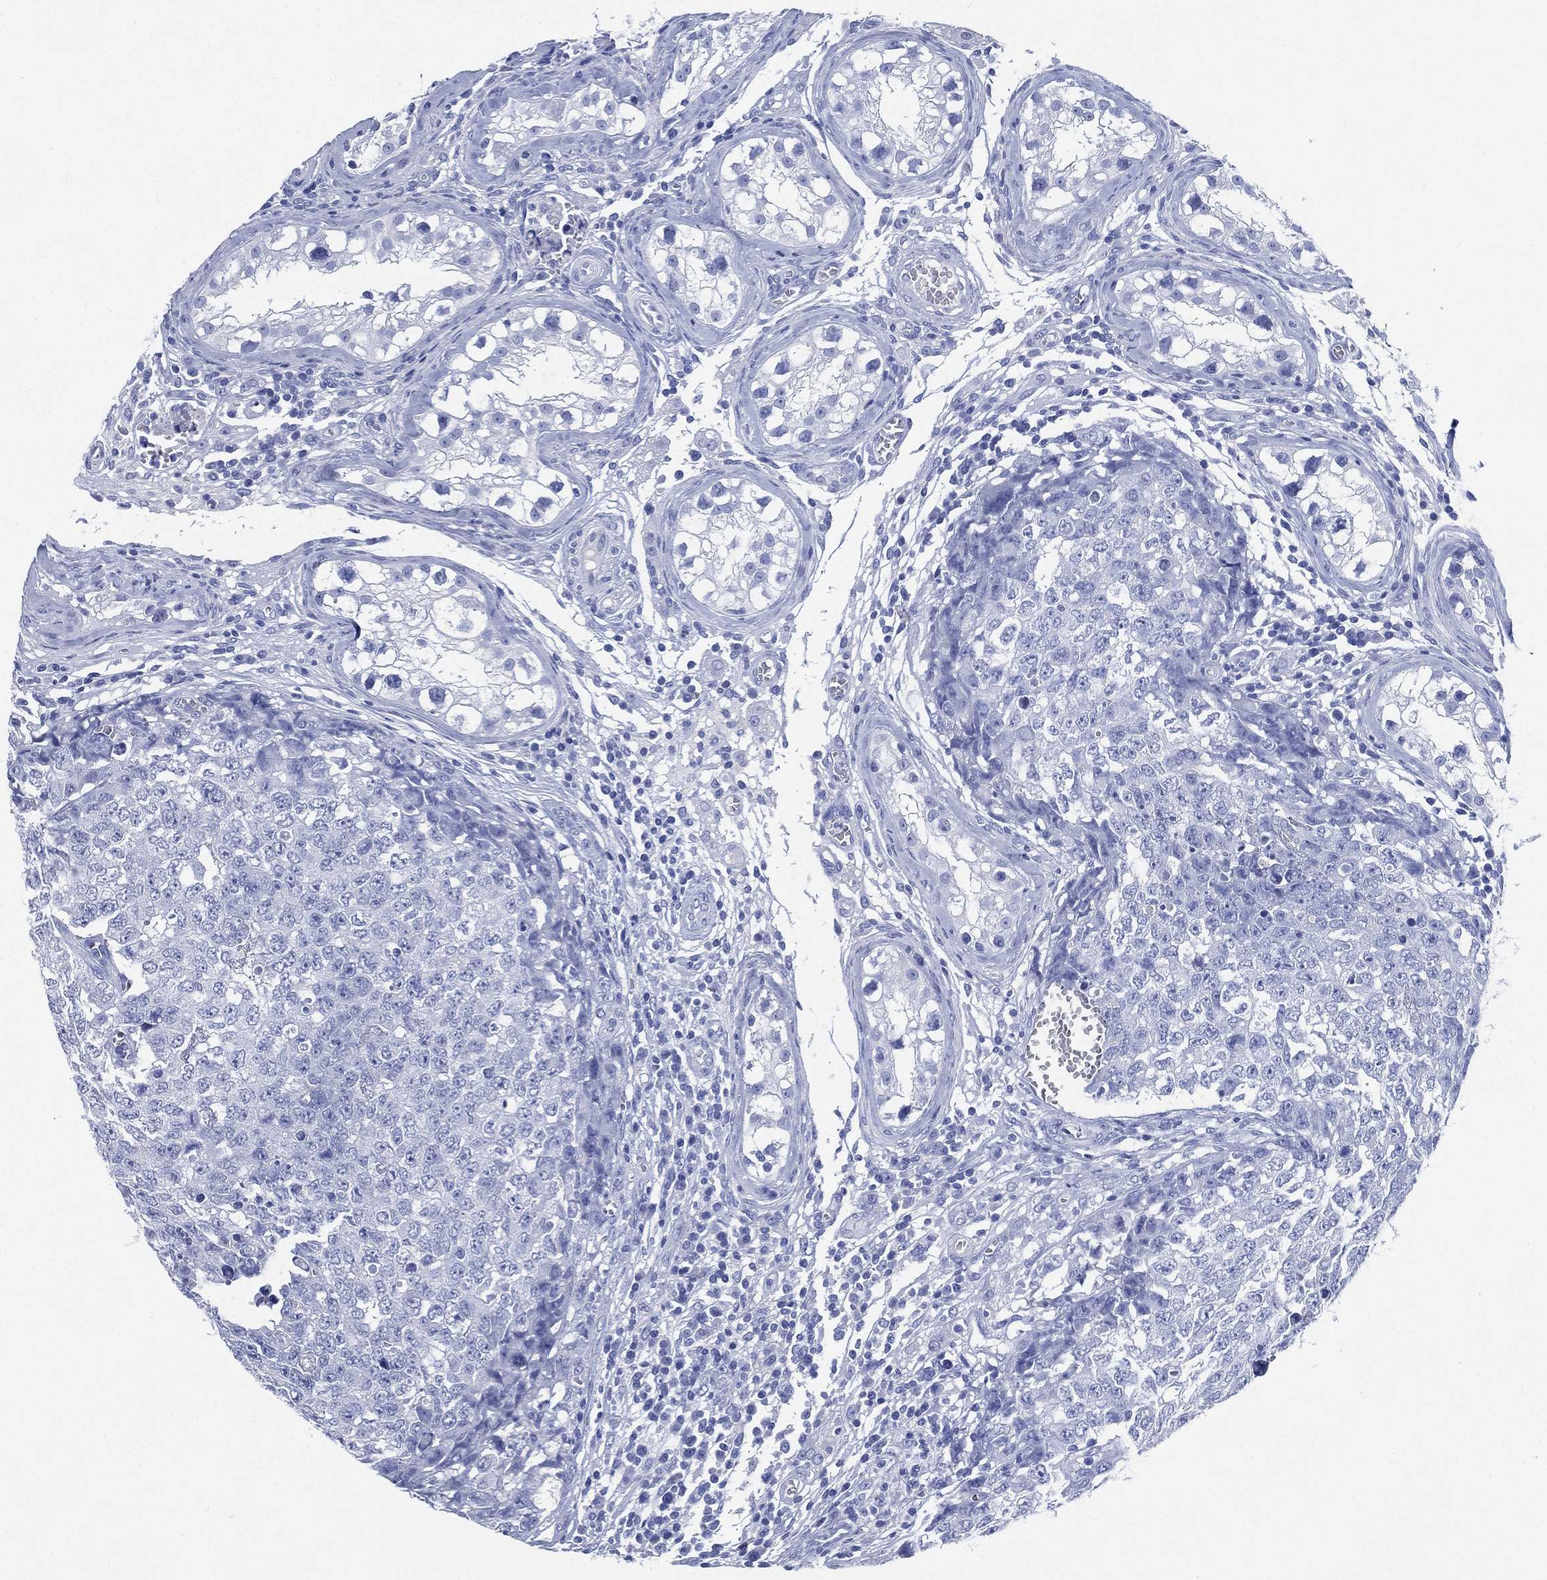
{"staining": {"intensity": "negative", "quantity": "none", "location": "none"}, "tissue": "testis cancer", "cell_type": "Tumor cells", "image_type": "cancer", "snomed": [{"axis": "morphology", "description": "Carcinoma, Embryonal, NOS"}, {"axis": "topography", "description": "Testis"}], "caption": "IHC micrograph of human testis cancer (embryonal carcinoma) stained for a protein (brown), which shows no staining in tumor cells.", "gene": "SIGLECL1", "patient": {"sex": "male", "age": 23}}